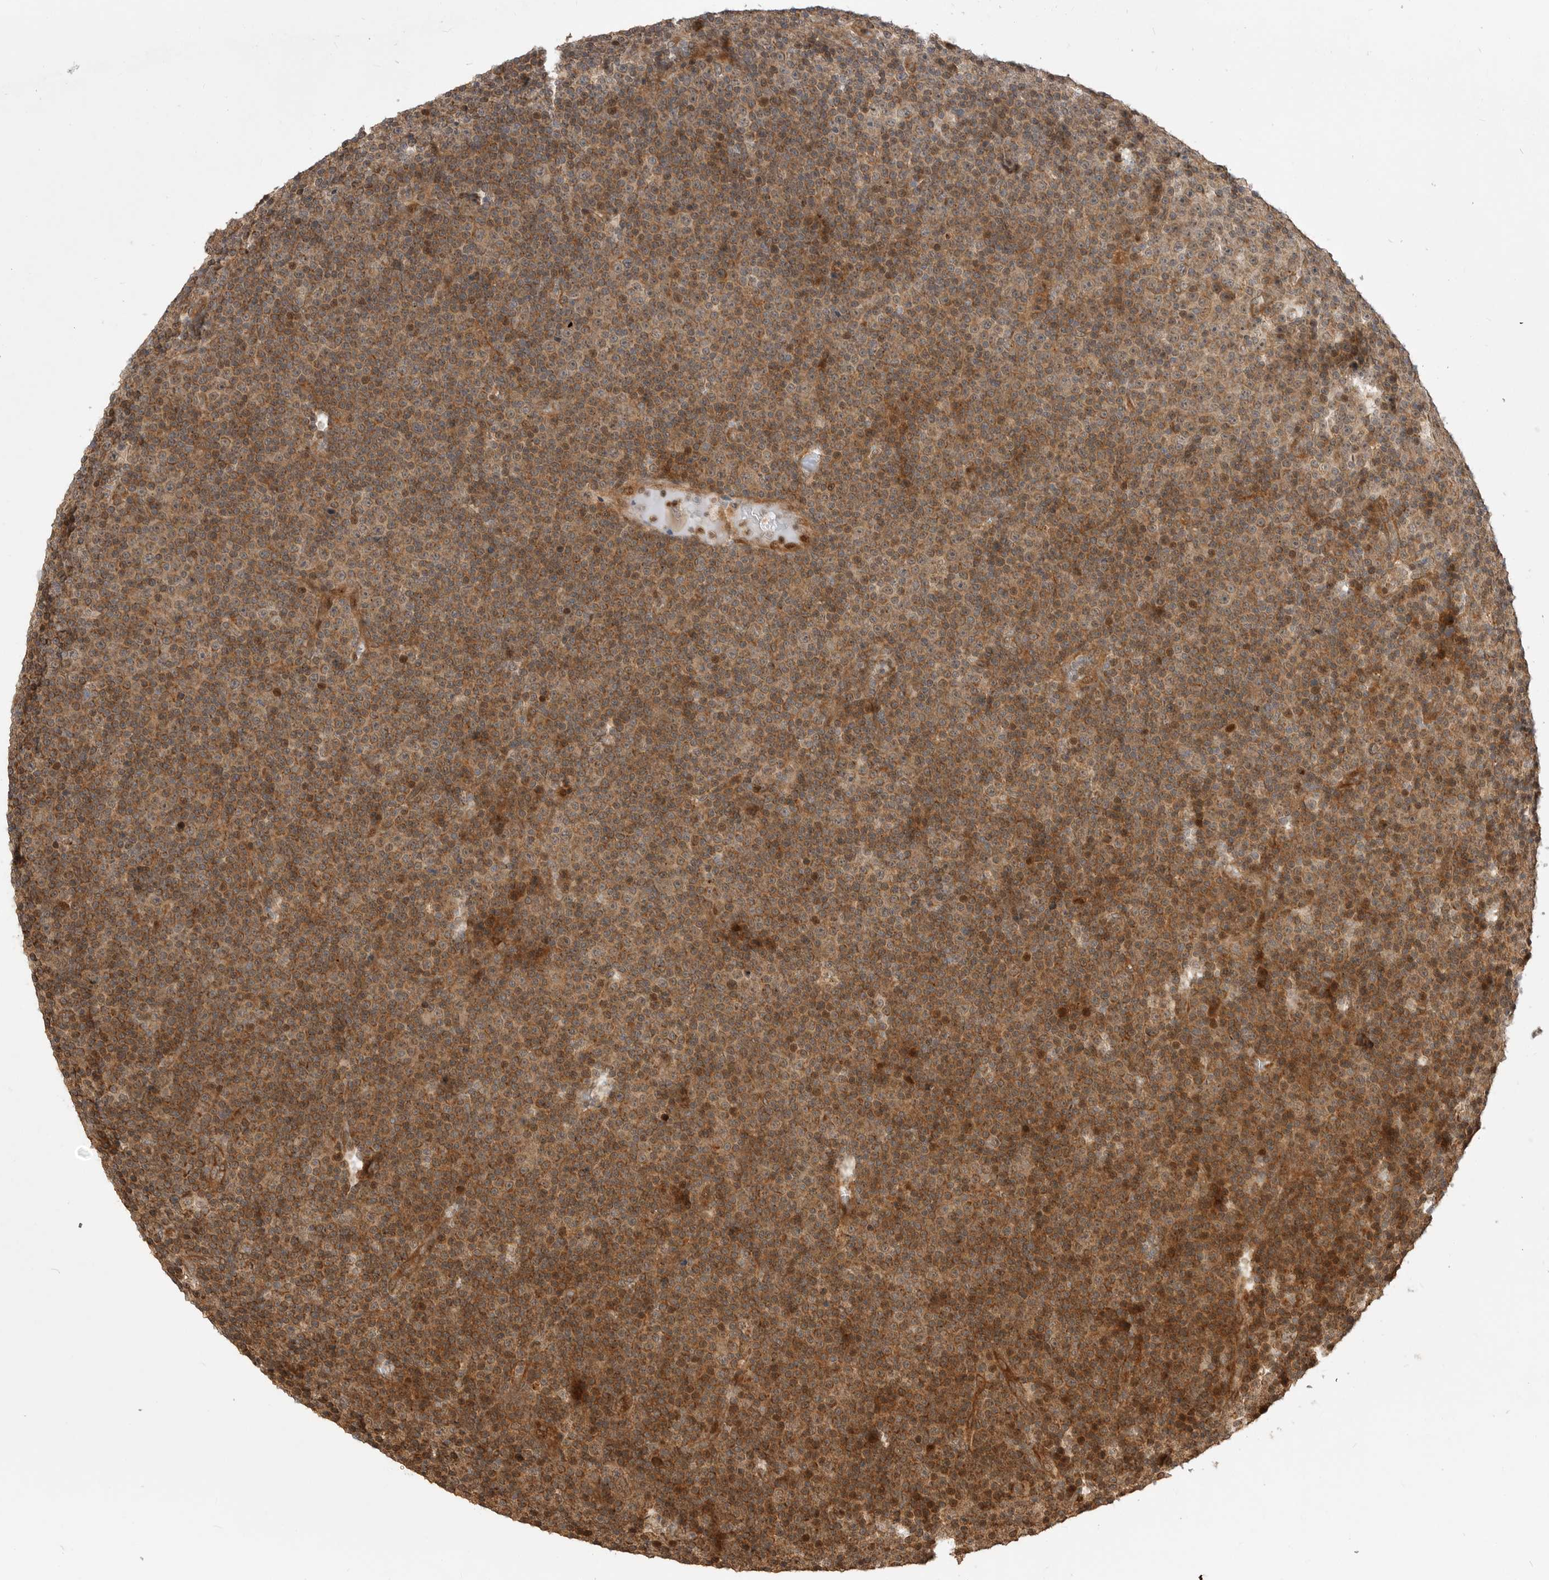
{"staining": {"intensity": "weak", "quantity": ">75%", "location": "cytoplasmic/membranous"}, "tissue": "lymphoma", "cell_type": "Tumor cells", "image_type": "cancer", "snomed": [{"axis": "morphology", "description": "Malignant lymphoma, non-Hodgkin's type, Low grade"}, {"axis": "topography", "description": "Lymph node"}], "caption": "The immunohistochemical stain shows weak cytoplasmic/membranous positivity in tumor cells of lymphoma tissue.", "gene": "ADPRS", "patient": {"sex": "female", "age": 67}}